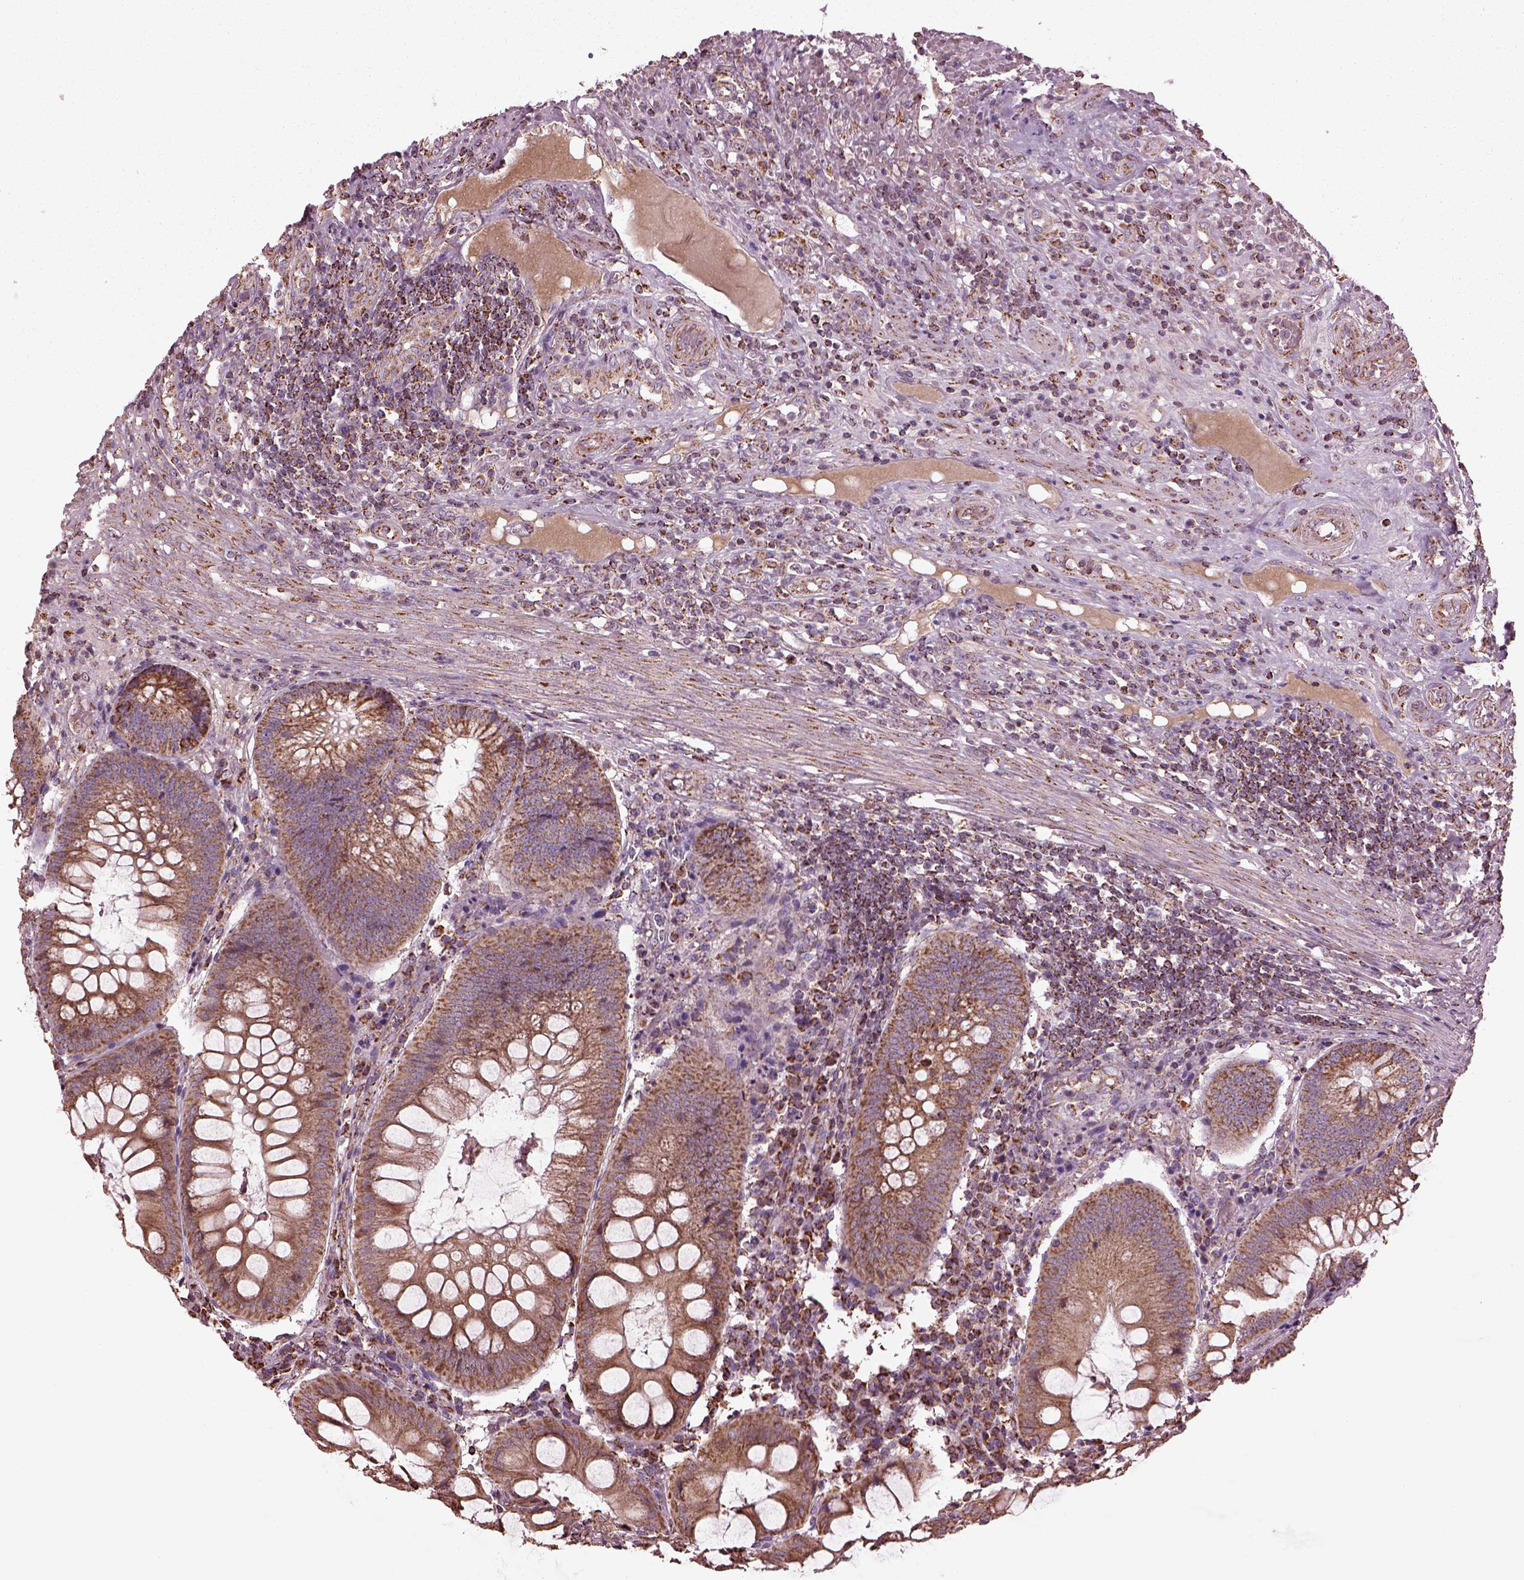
{"staining": {"intensity": "moderate", "quantity": "25%-75%", "location": "cytoplasmic/membranous"}, "tissue": "appendix", "cell_type": "Glandular cells", "image_type": "normal", "snomed": [{"axis": "morphology", "description": "Normal tissue, NOS"}, {"axis": "morphology", "description": "Inflammation, NOS"}, {"axis": "topography", "description": "Appendix"}], "caption": "High-power microscopy captured an immunohistochemistry histopathology image of benign appendix, revealing moderate cytoplasmic/membranous staining in approximately 25%-75% of glandular cells.", "gene": "TMEM254", "patient": {"sex": "male", "age": 16}}